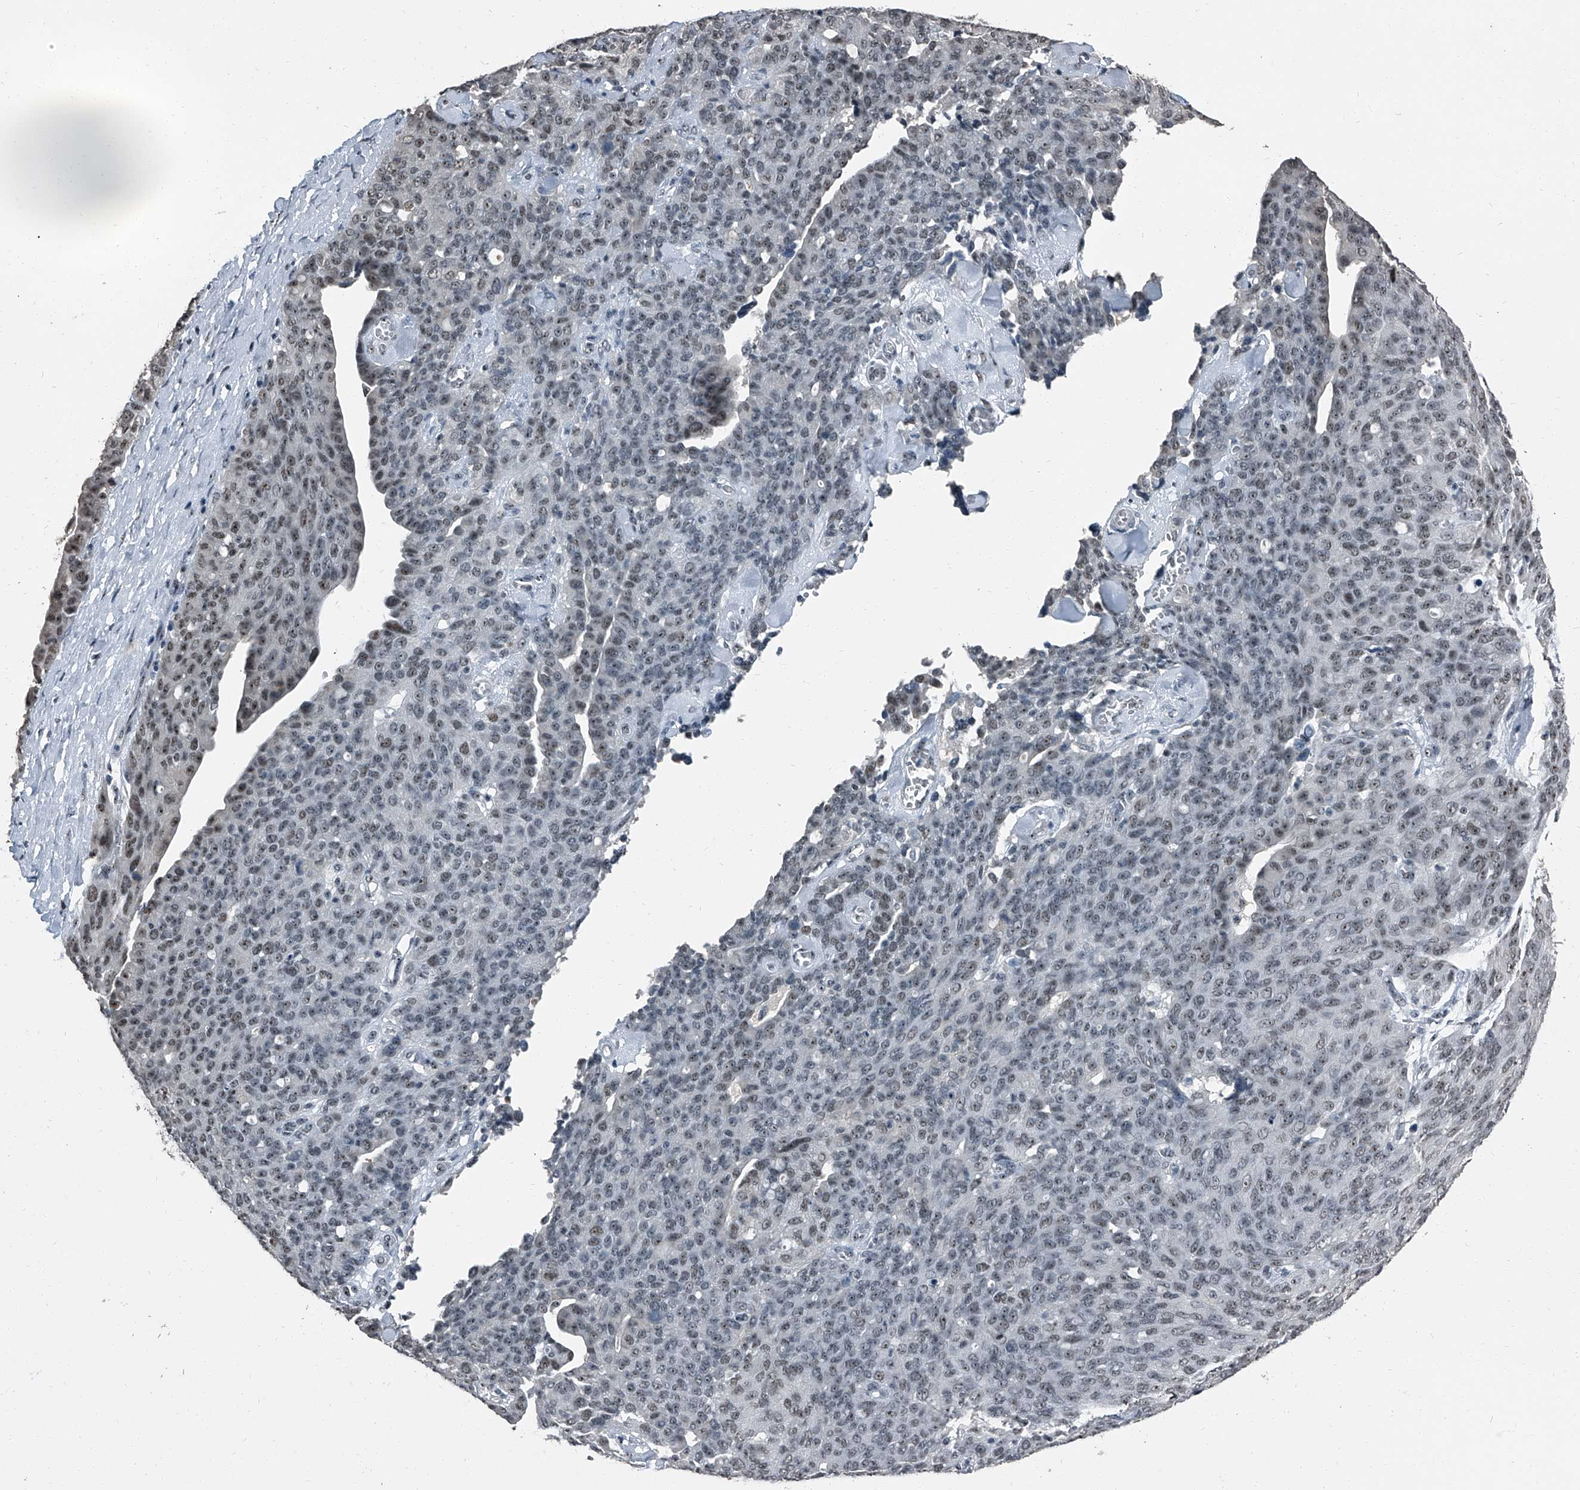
{"staining": {"intensity": "weak", "quantity": ">75%", "location": "nuclear"}, "tissue": "ovarian cancer", "cell_type": "Tumor cells", "image_type": "cancer", "snomed": [{"axis": "morphology", "description": "Carcinoma, endometroid"}, {"axis": "topography", "description": "Ovary"}], "caption": "Weak nuclear expression for a protein is seen in approximately >75% of tumor cells of endometroid carcinoma (ovarian) using immunohistochemistry (IHC).", "gene": "TCOF1", "patient": {"sex": "female", "age": 60}}